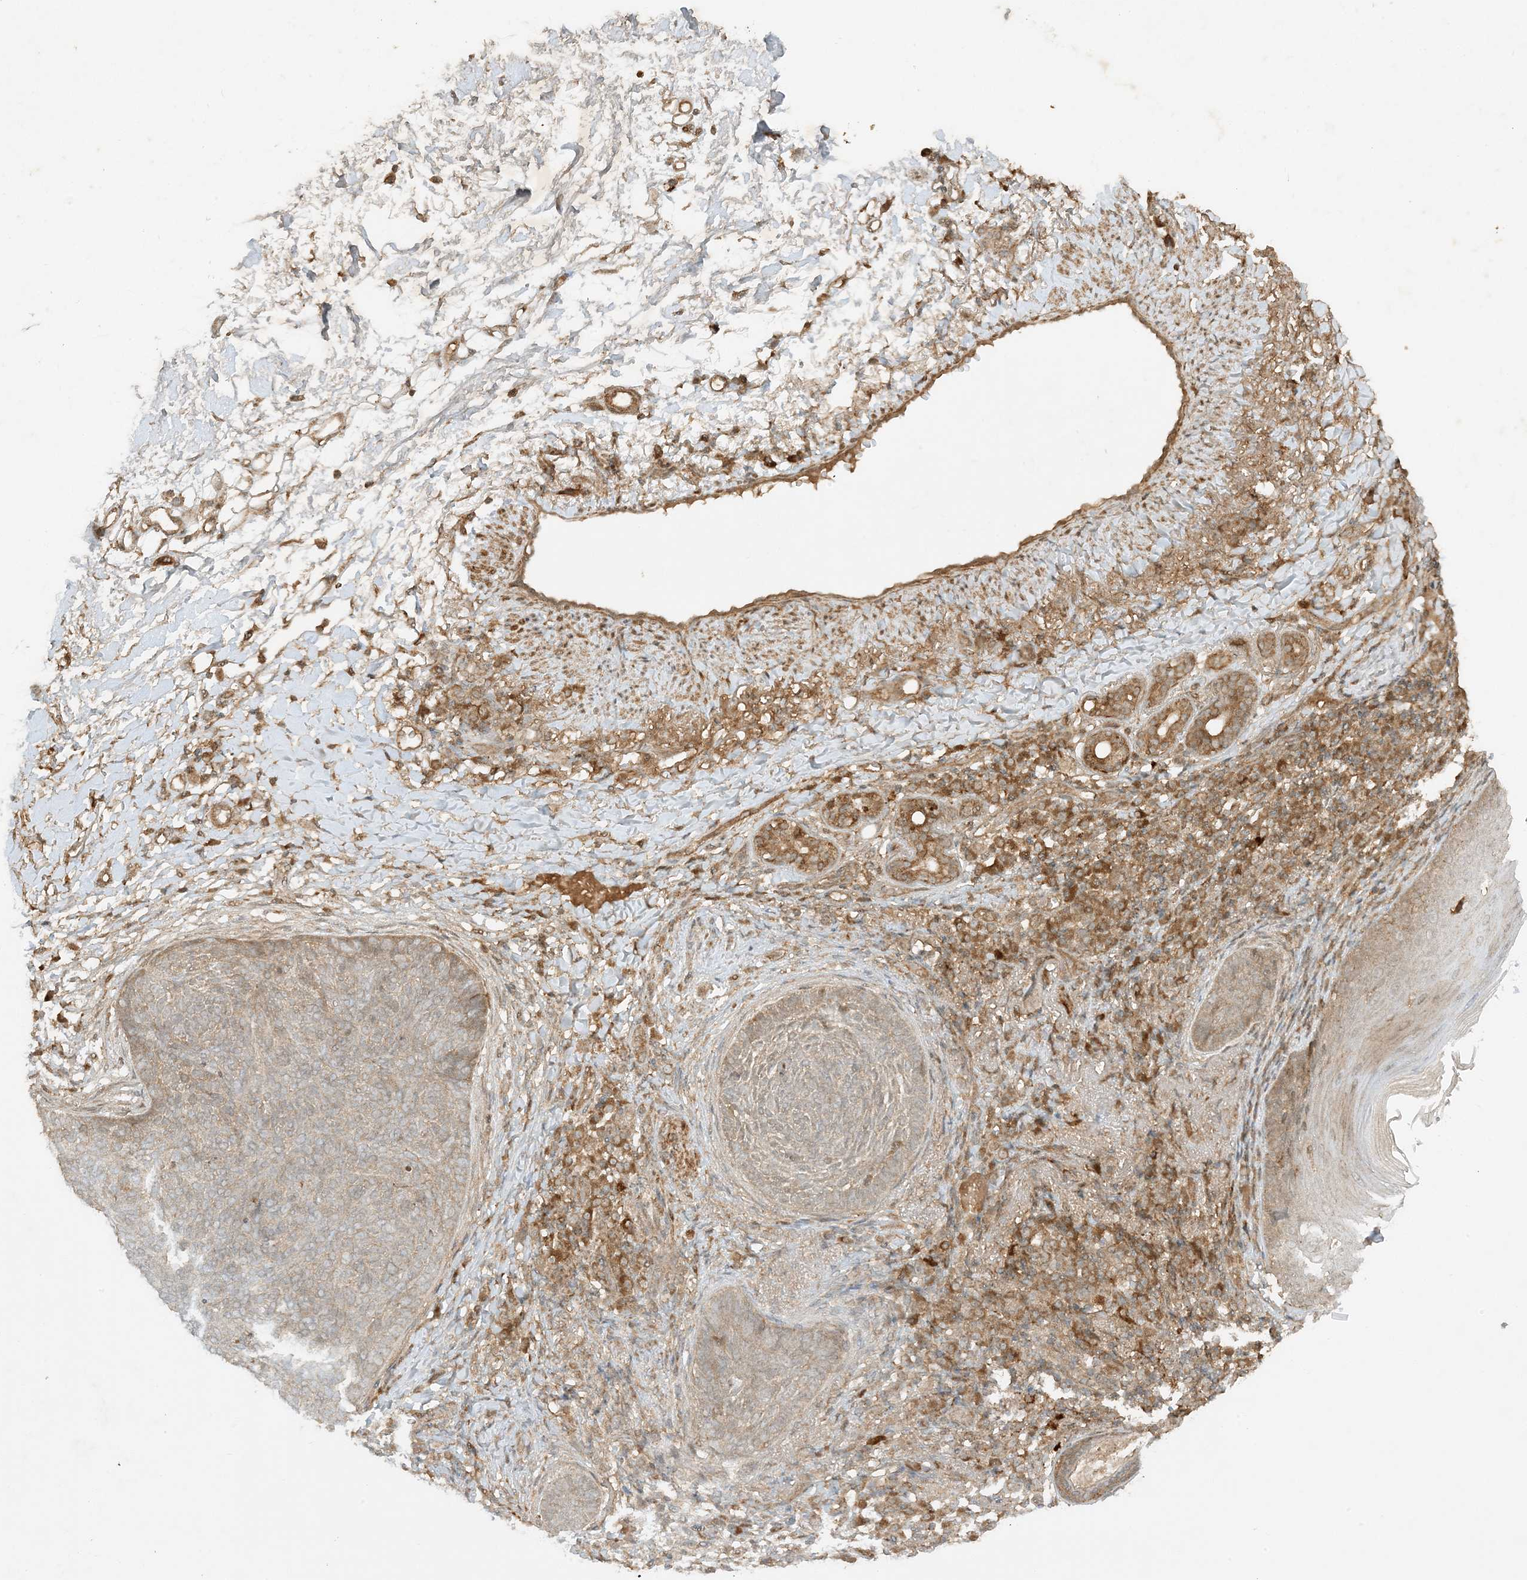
{"staining": {"intensity": "negative", "quantity": "none", "location": "none"}, "tissue": "skin cancer", "cell_type": "Tumor cells", "image_type": "cancer", "snomed": [{"axis": "morphology", "description": "Basal cell carcinoma"}, {"axis": "topography", "description": "Skin"}], "caption": "The micrograph shows no staining of tumor cells in skin cancer (basal cell carcinoma).", "gene": "XRN1", "patient": {"sex": "male", "age": 85}}